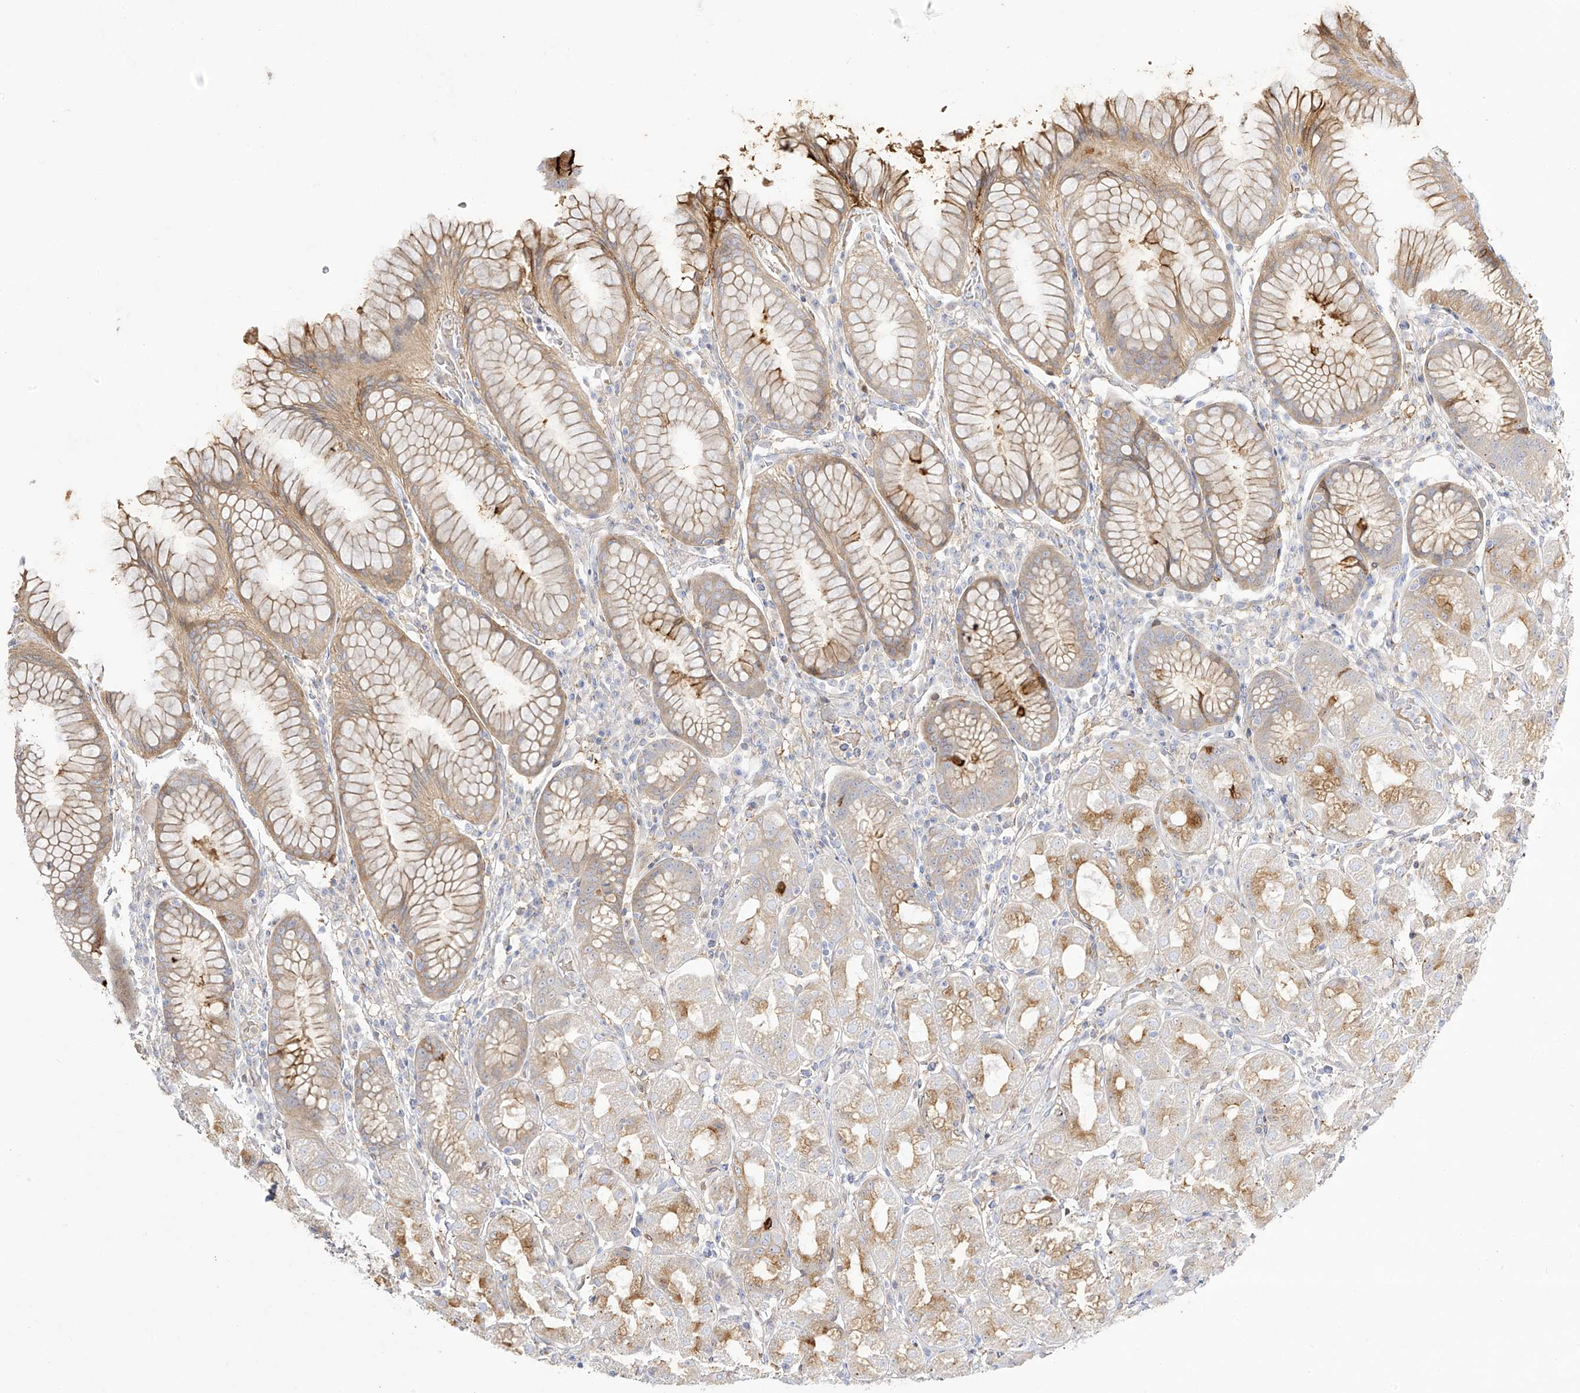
{"staining": {"intensity": "moderate", "quantity": "25%-75%", "location": "cytoplasmic/membranous"}, "tissue": "stomach", "cell_type": "Glandular cells", "image_type": "normal", "snomed": [{"axis": "morphology", "description": "Normal tissue, NOS"}, {"axis": "topography", "description": "Stomach, lower"}], "caption": "Brown immunohistochemical staining in benign human stomach demonstrates moderate cytoplasmic/membranous positivity in approximately 25%-75% of glandular cells. Immunohistochemistry (ihc) stains the protein in brown and the nuclei are stained blue.", "gene": "ZGRF1", "patient": {"sex": "female", "age": 56}}